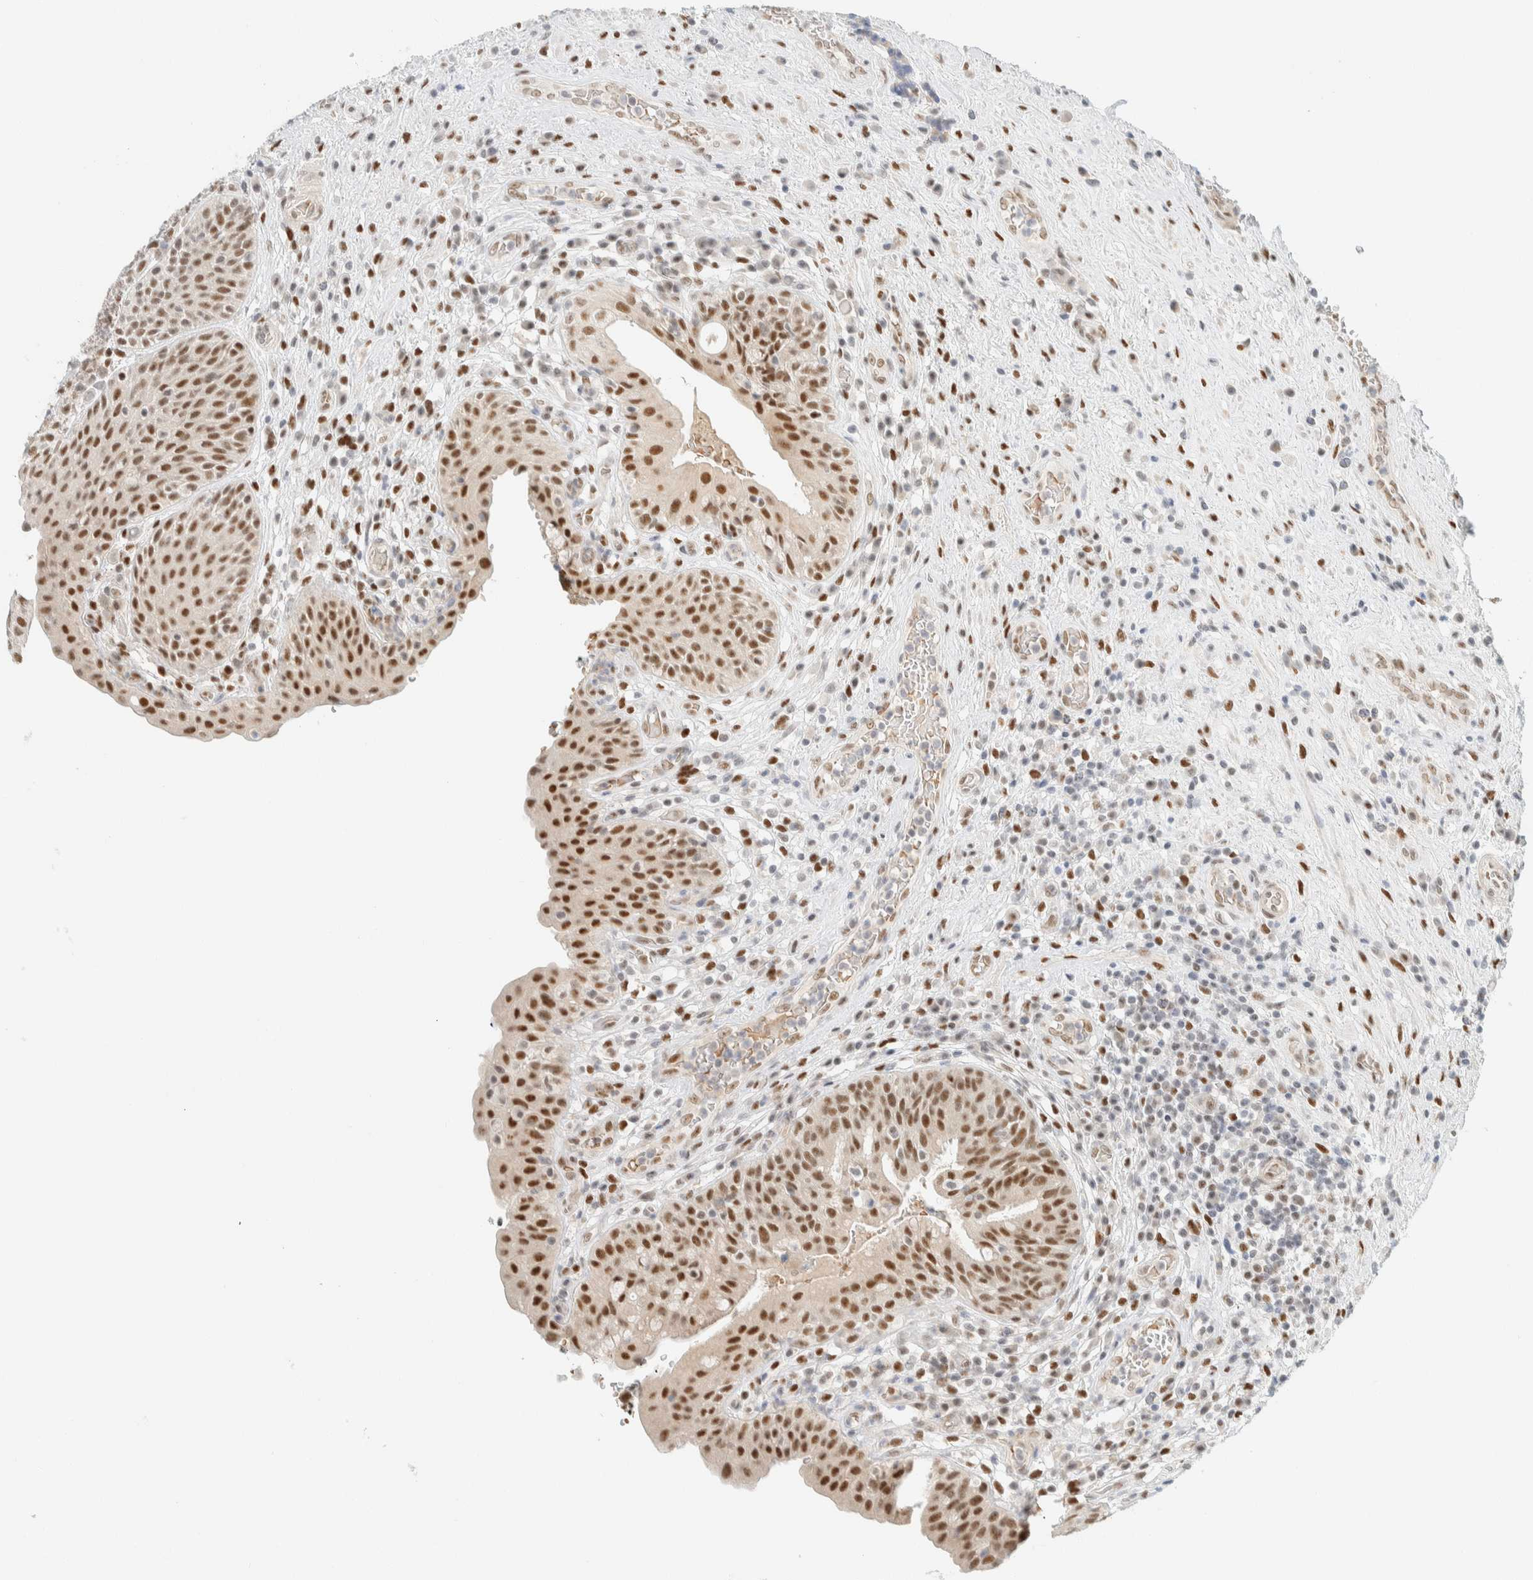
{"staining": {"intensity": "strong", "quantity": ">75%", "location": "nuclear"}, "tissue": "urinary bladder", "cell_type": "Urothelial cells", "image_type": "normal", "snomed": [{"axis": "morphology", "description": "Normal tissue, NOS"}, {"axis": "topography", "description": "Urinary bladder"}], "caption": "IHC (DAB (3,3'-diaminobenzidine)) staining of unremarkable human urinary bladder shows strong nuclear protein staining in approximately >75% of urothelial cells. The staining is performed using DAB brown chromogen to label protein expression. The nuclei are counter-stained blue using hematoxylin.", "gene": "ZNF683", "patient": {"sex": "female", "age": 62}}